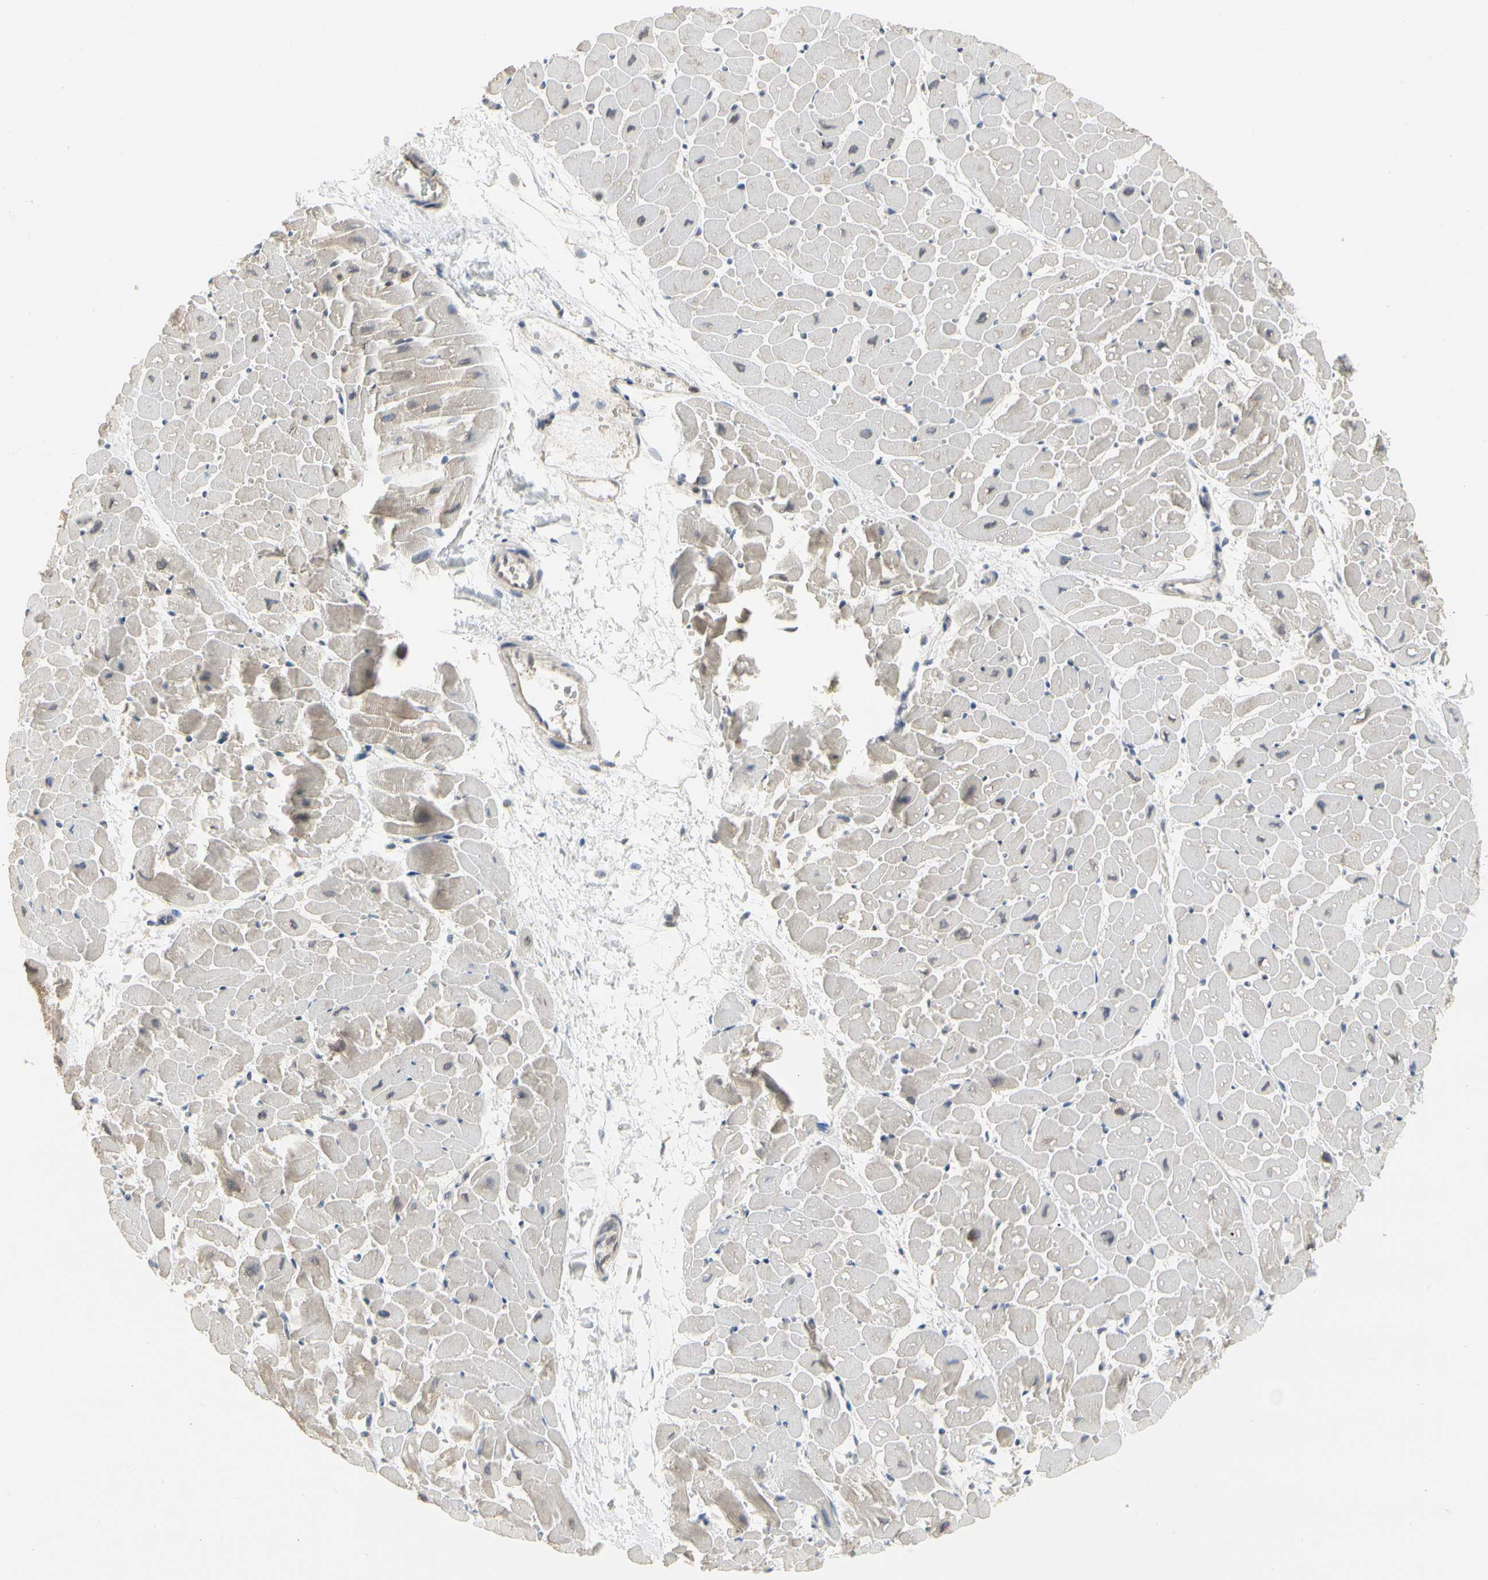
{"staining": {"intensity": "negative", "quantity": "none", "location": "none"}, "tissue": "heart muscle", "cell_type": "Cardiomyocytes", "image_type": "normal", "snomed": [{"axis": "morphology", "description": "Normal tissue, NOS"}, {"axis": "topography", "description": "Heart"}], "caption": "Immunohistochemistry of benign heart muscle reveals no positivity in cardiomyocytes. (Immunohistochemistry (ihc), brightfield microscopy, high magnification).", "gene": "CDK5", "patient": {"sex": "male", "age": 45}}